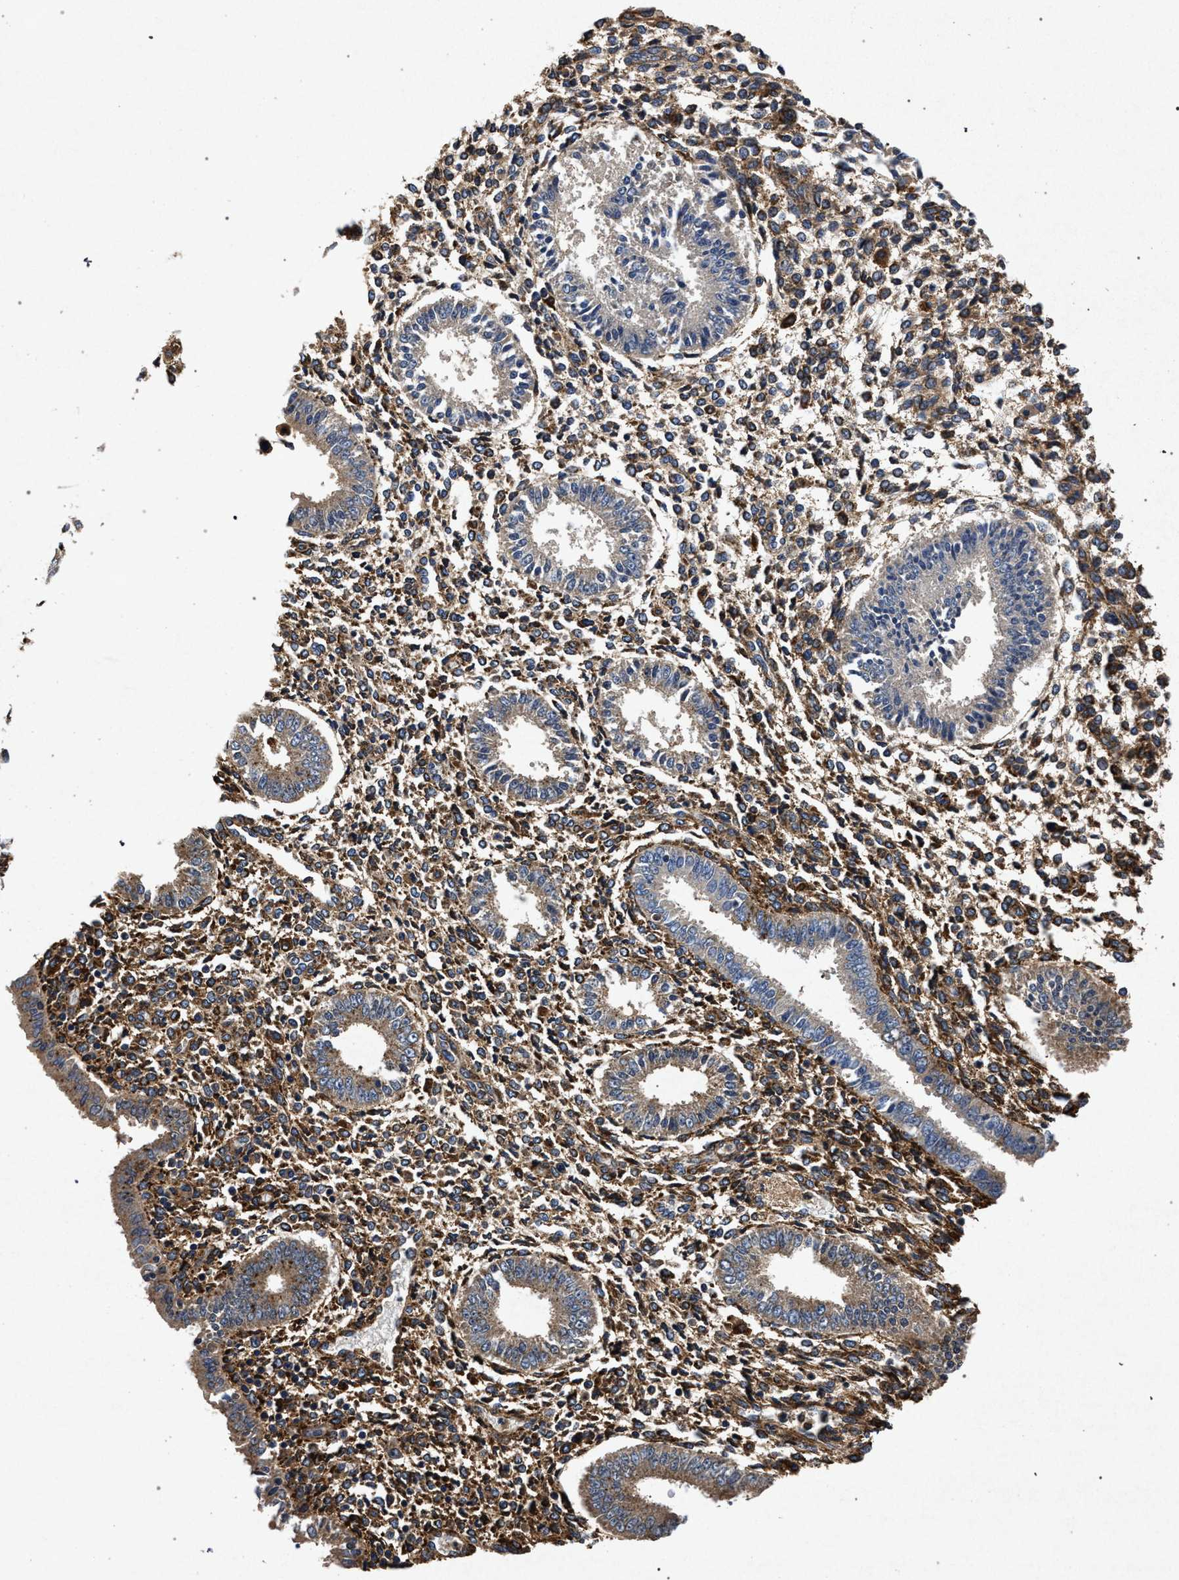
{"staining": {"intensity": "moderate", "quantity": ">75%", "location": "cytoplasmic/membranous"}, "tissue": "endometrium", "cell_type": "Cells in endometrial stroma", "image_type": "normal", "snomed": [{"axis": "morphology", "description": "Normal tissue, NOS"}, {"axis": "topography", "description": "Endometrium"}], "caption": "Cells in endometrial stroma display moderate cytoplasmic/membranous expression in approximately >75% of cells in normal endometrium. Nuclei are stained in blue.", "gene": "MARCKS", "patient": {"sex": "female", "age": 35}}